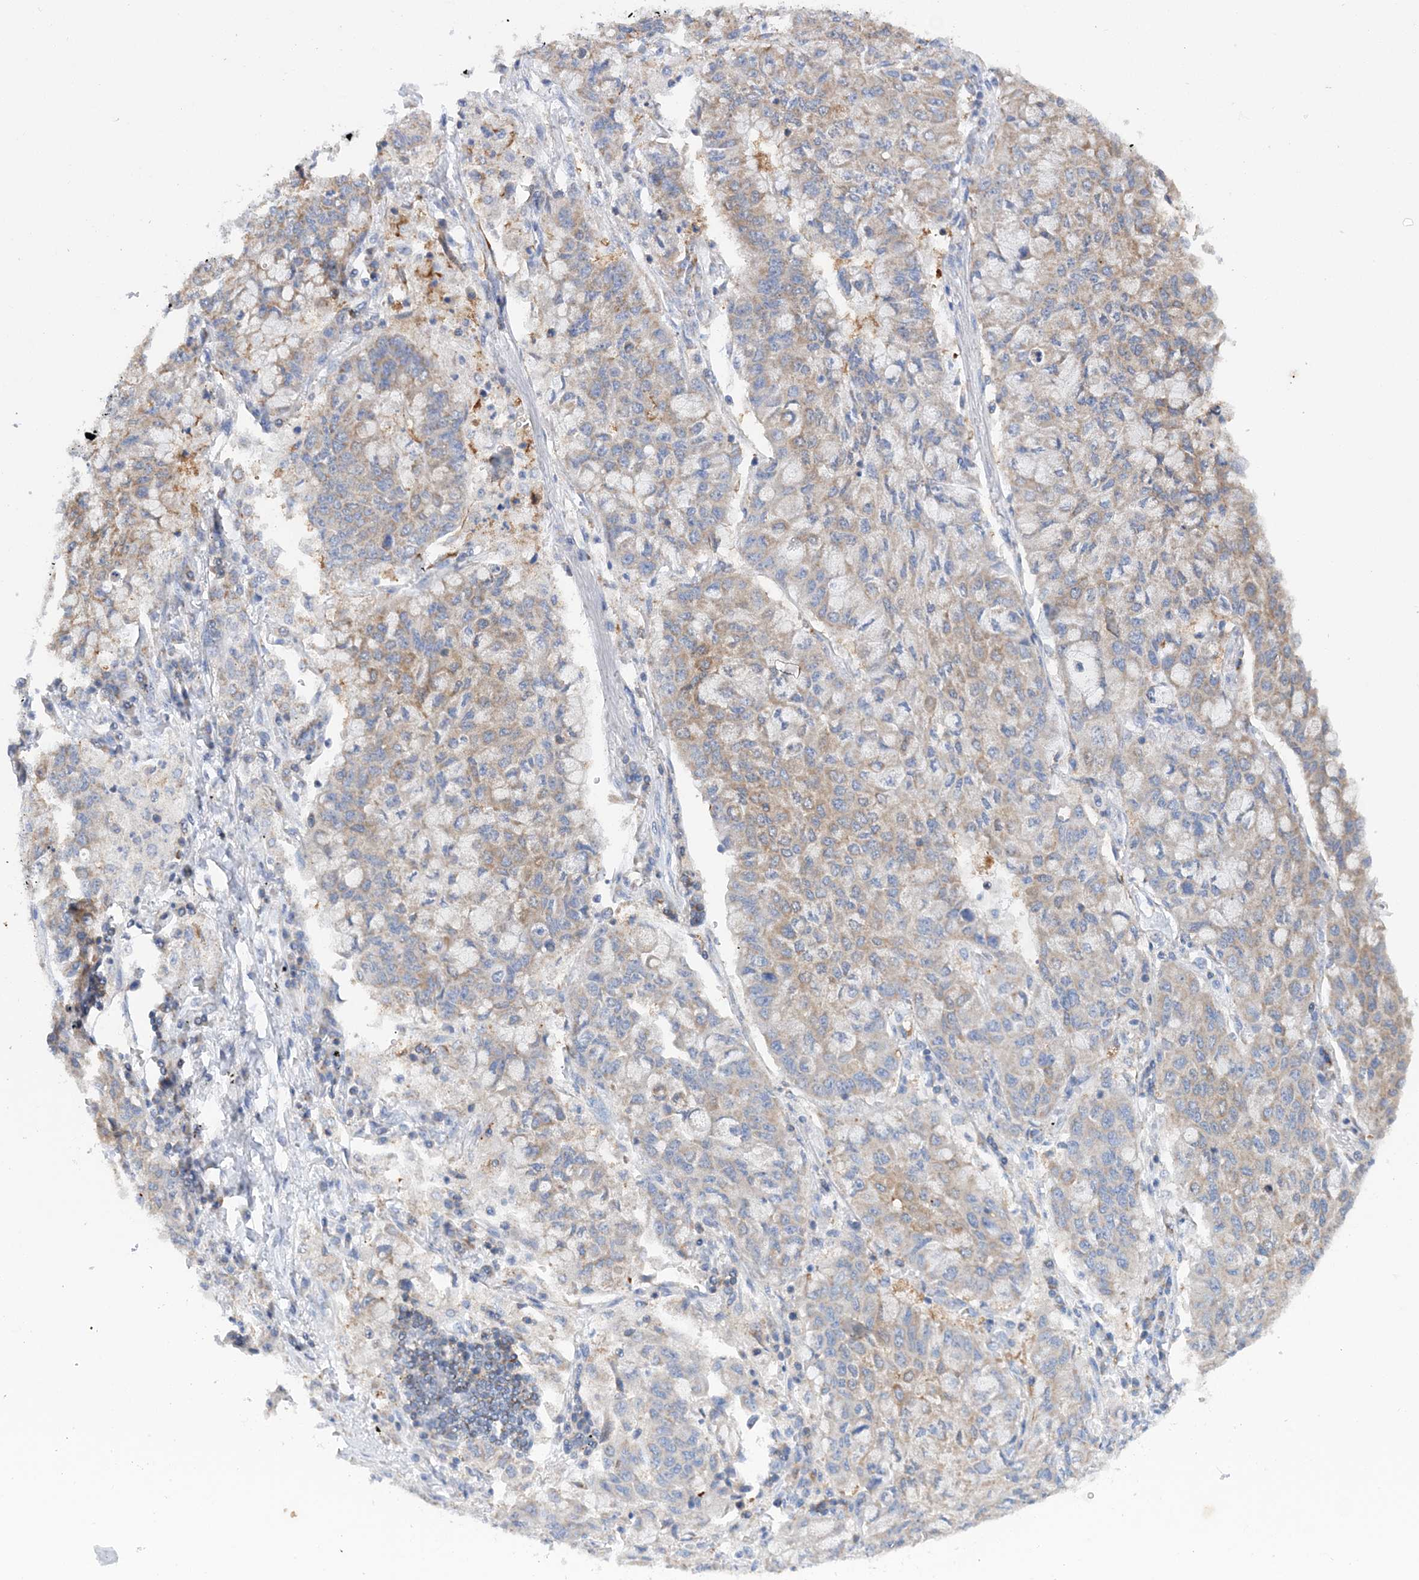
{"staining": {"intensity": "weak", "quantity": ">75%", "location": "cytoplasmic/membranous"}, "tissue": "lung cancer", "cell_type": "Tumor cells", "image_type": "cancer", "snomed": [{"axis": "morphology", "description": "Squamous cell carcinoma, NOS"}, {"axis": "topography", "description": "Lung"}], "caption": "Protein expression analysis of lung cancer exhibits weak cytoplasmic/membranous expression in approximately >75% of tumor cells. Nuclei are stained in blue.", "gene": "TTC32", "patient": {"sex": "male", "age": 74}}